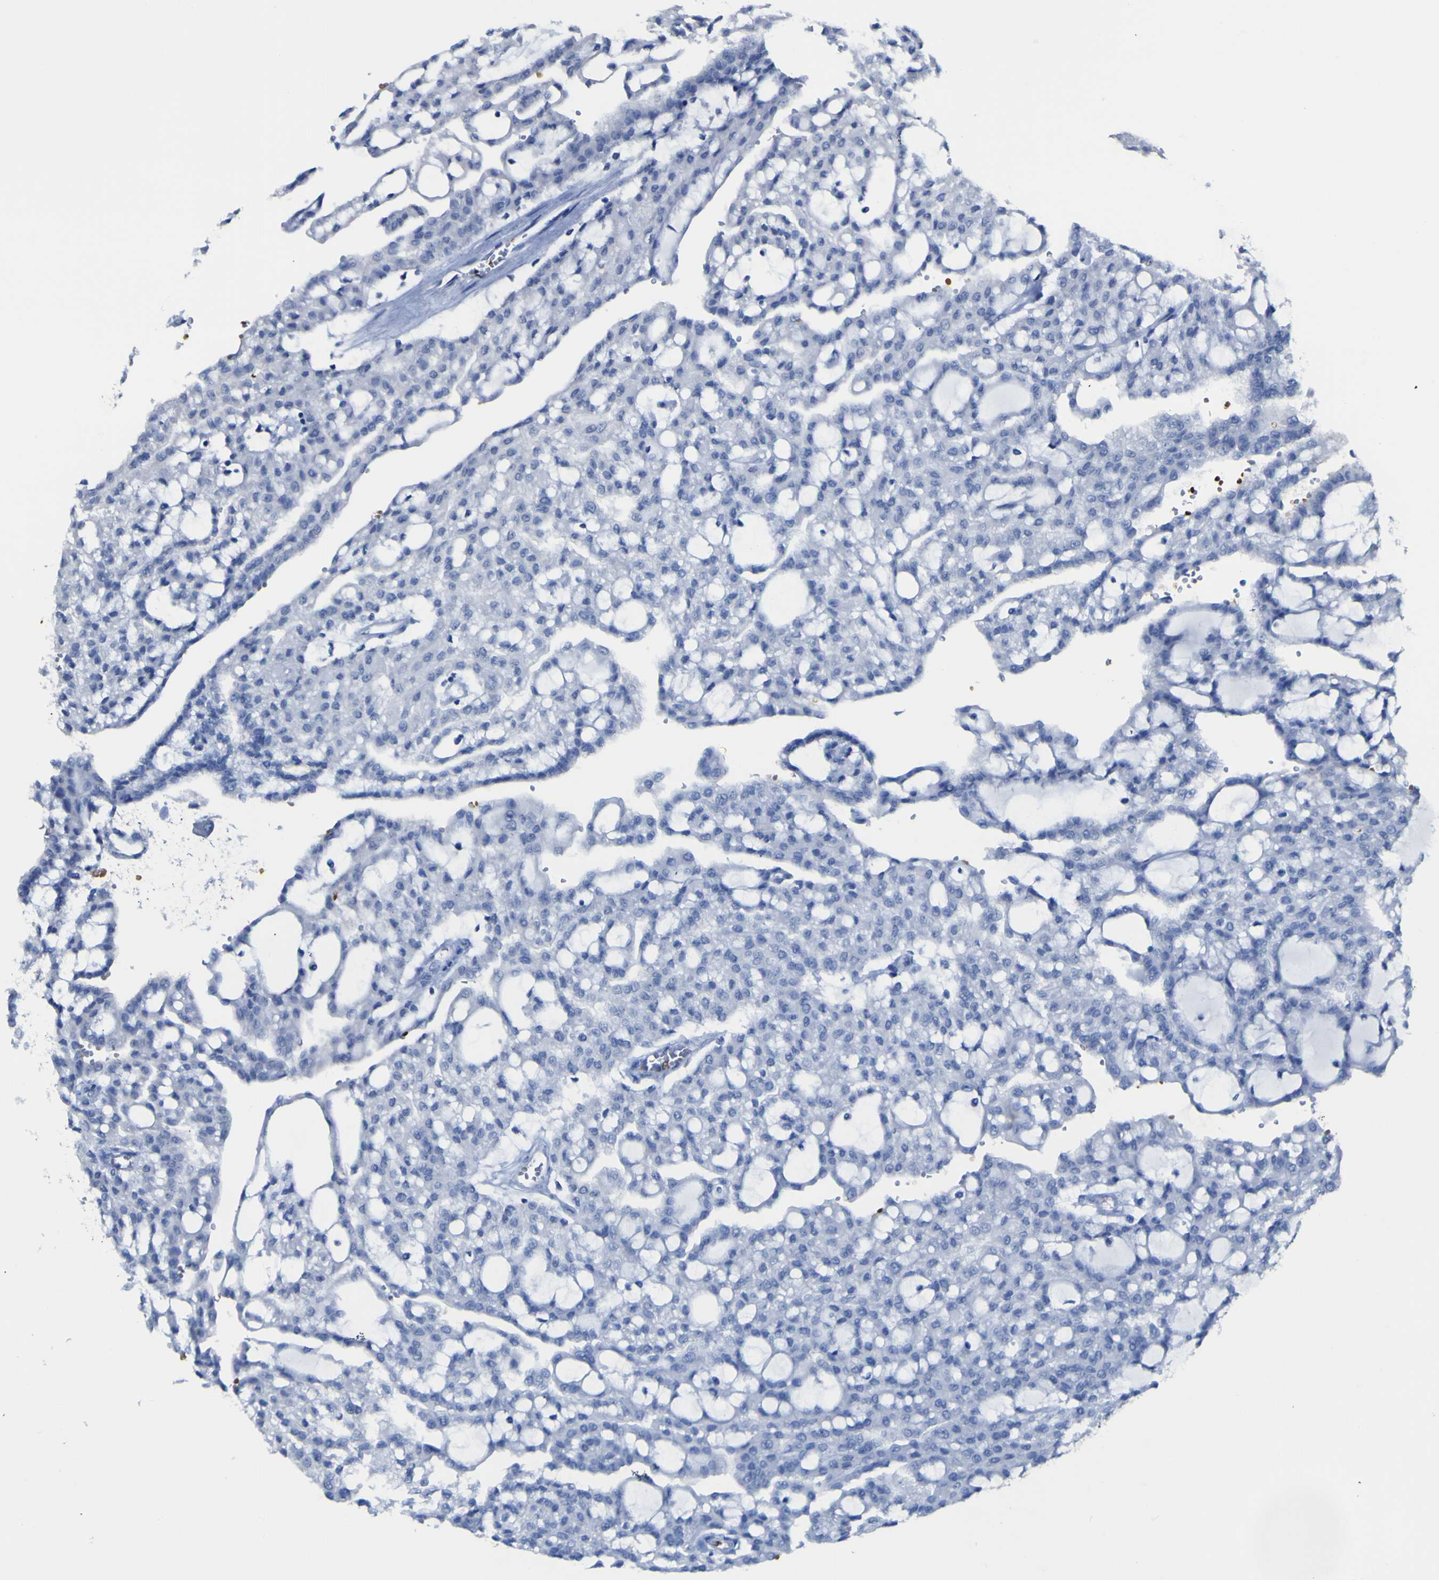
{"staining": {"intensity": "negative", "quantity": "none", "location": "none"}, "tissue": "renal cancer", "cell_type": "Tumor cells", "image_type": "cancer", "snomed": [{"axis": "morphology", "description": "Adenocarcinoma, NOS"}, {"axis": "topography", "description": "Kidney"}], "caption": "A photomicrograph of adenocarcinoma (renal) stained for a protein displays no brown staining in tumor cells. Brightfield microscopy of IHC stained with DAB (brown) and hematoxylin (blue), captured at high magnification.", "gene": "GCM1", "patient": {"sex": "male", "age": 63}}